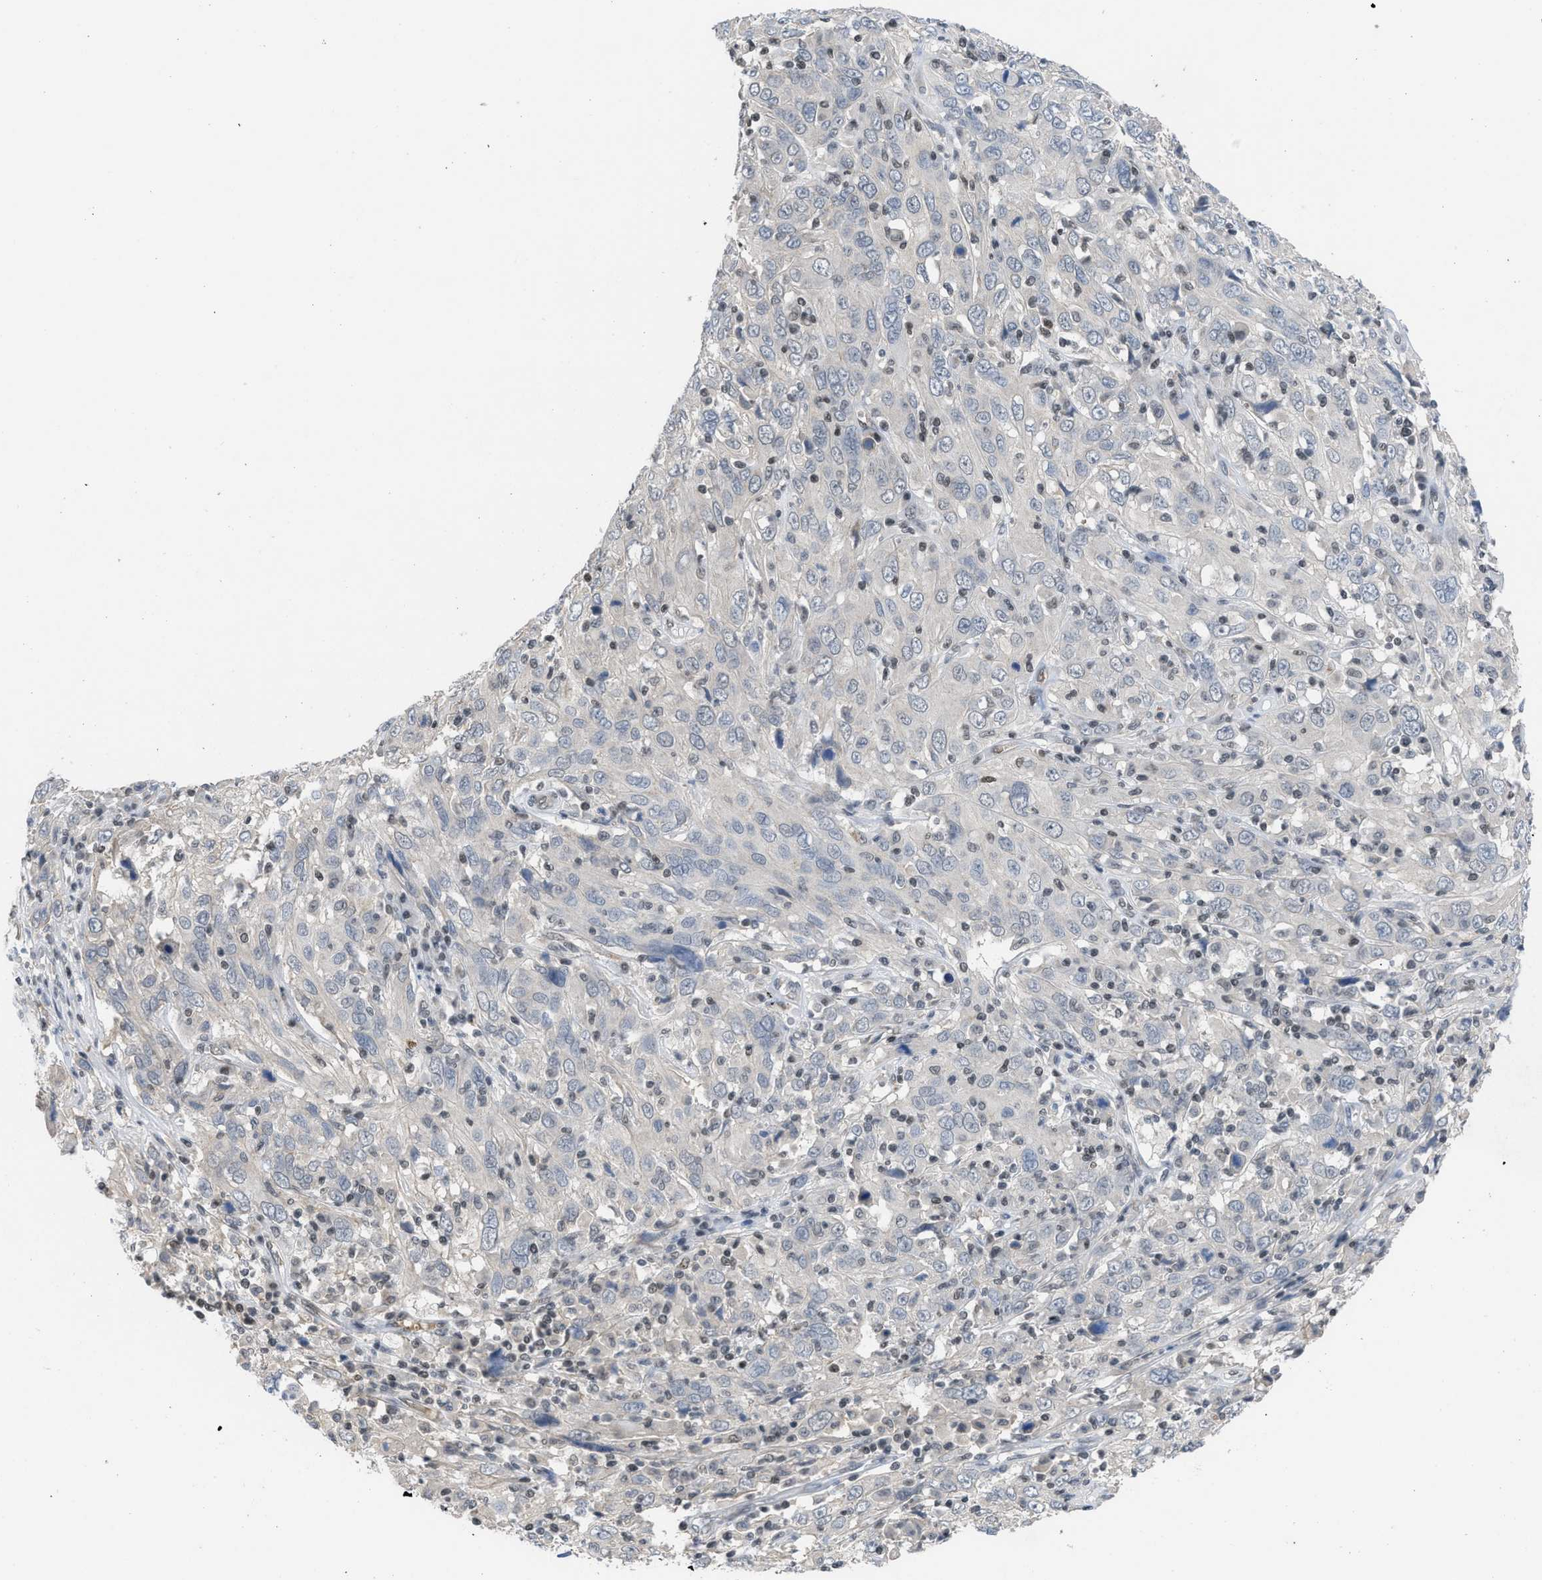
{"staining": {"intensity": "negative", "quantity": "none", "location": "none"}, "tissue": "cervical cancer", "cell_type": "Tumor cells", "image_type": "cancer", "snomed": [{"axis": "morphology", "description": "Squamous cell carcinoma, NOS"}, {"axis": "topography", "description": "Cervix"}], "caption": "The photomicrograph exhibits no staining of tumor cells in squamous cell carcinoma (cervical). (Stains: DAB IHC with hematoxylin counter stain, Microscopy: brightfield microscopy at high magnification).", "gene": "TERF2IP", "patient": {"sex": "female", "age": 46}}